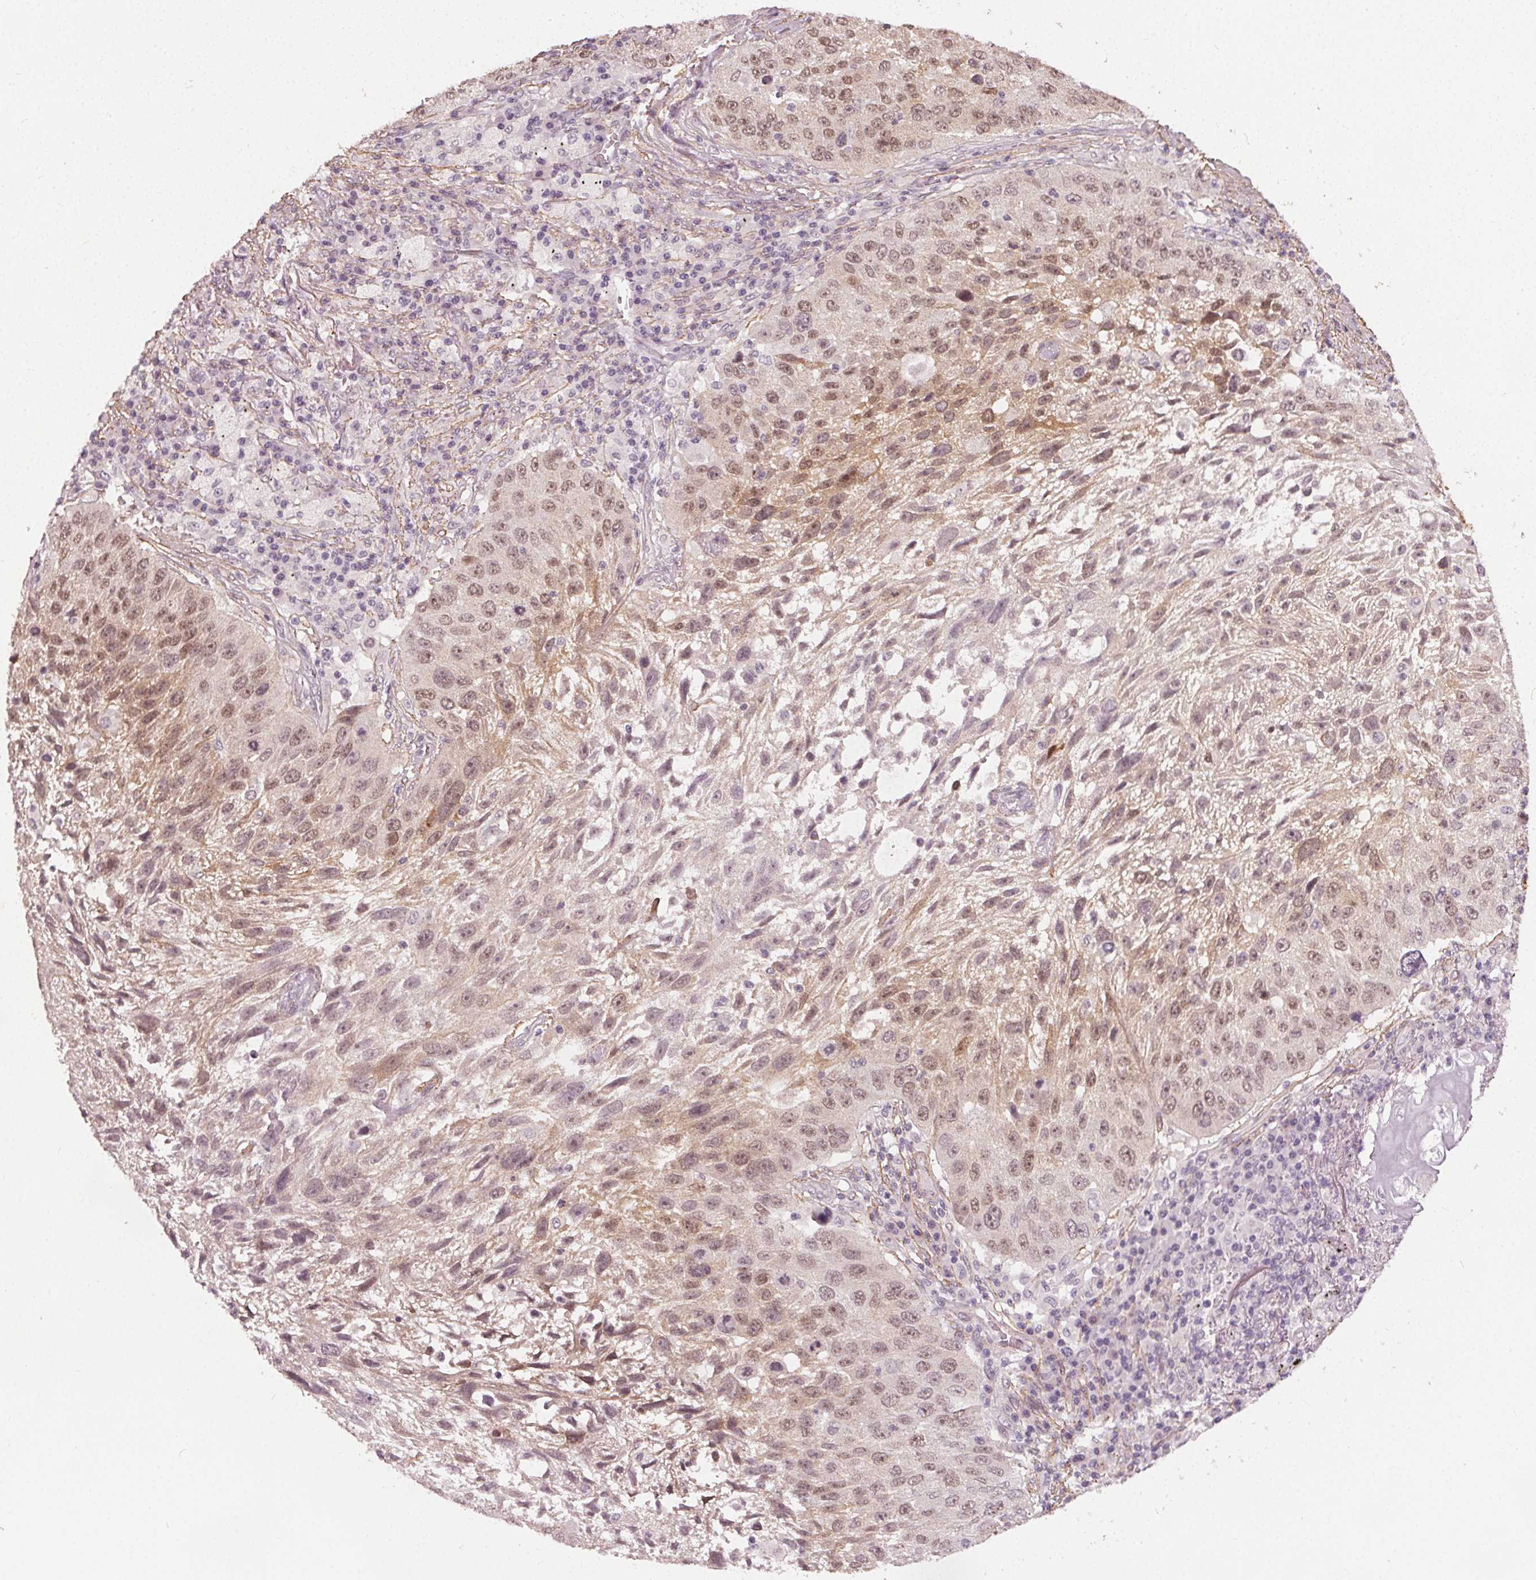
{"staining": {"intensity": "moderate", "quantity": "25%-75%", "location": "cytoplasmic/membranous,nuclear"}, "tissue": "lung cancer", "cell_type": "Tumor cells", "image_type": "cancer", "snomed": [{"axis": "morphology", "description": "Normal morphology"}, {"axis": "morphology", "description": "Squamous cell carcinoma, NOS"}, {"axis": "topography", "description": "Lymph node"}, {"axis": "topography", "description": "Lung"}], "caption": "The micrograph displays staining of lung cancer, revealing moderate cytoplasmic/membranous and nuclear protein staining (brown color) within tumor cells.", "gene": "PKP1", "patient": {"sex": "male", "age": 67}}